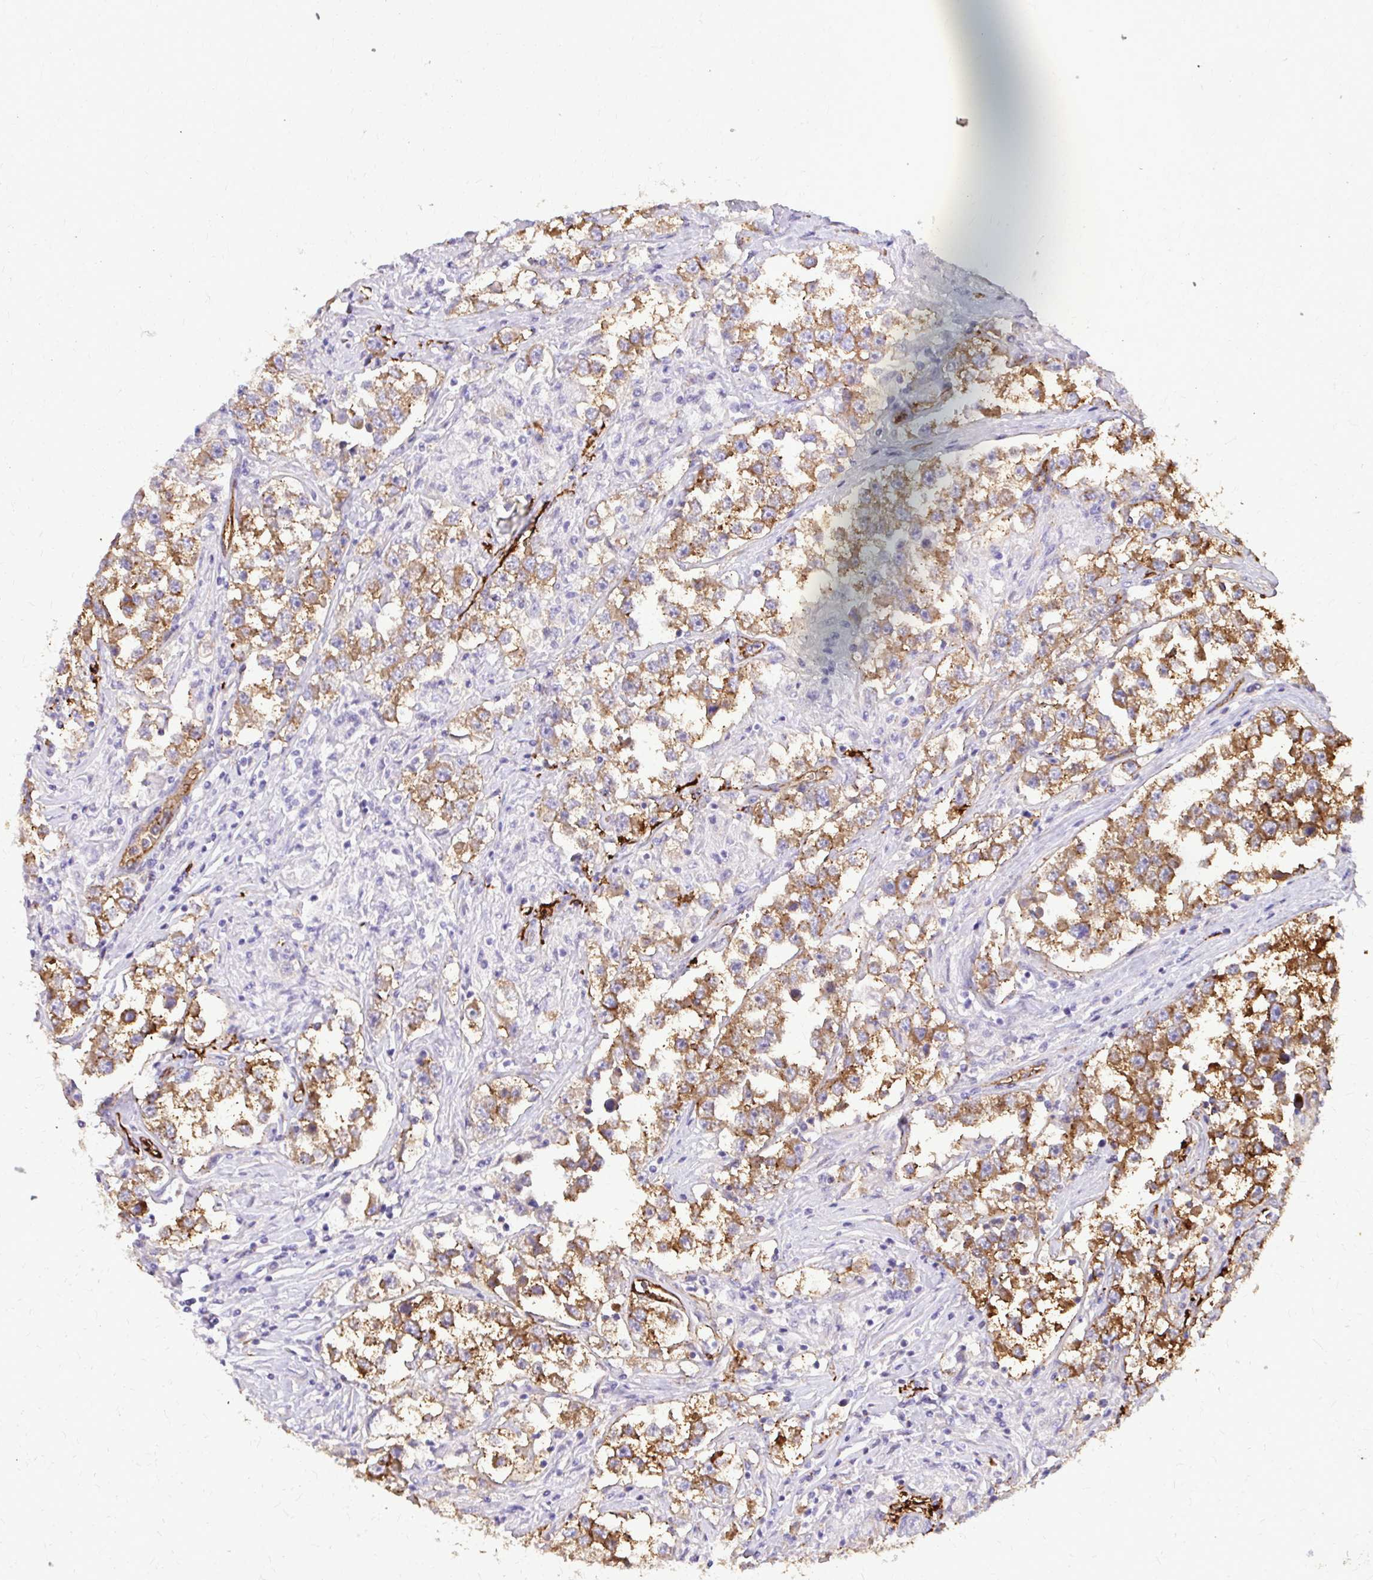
{"staining": {"intensity": "moderate", "quantity": ">75%", "location": "cytoplasmic/membranous"}, "tissue": "testis cancer", "cell_type": "Tumor cells", "image_type": "cancer", "snomed": [{"axis": "morphology", "description": "Seminoma, NOS"}, {"axis": "topography", "description": "Testis"}], "caption": "Protein staining displays moderate cytoplasmic/membranous positivity in about >75% of tumor cells in testis seminoma.", "gene": "MARCKSL1", "patient": {"sex": "male", "age": 46}}